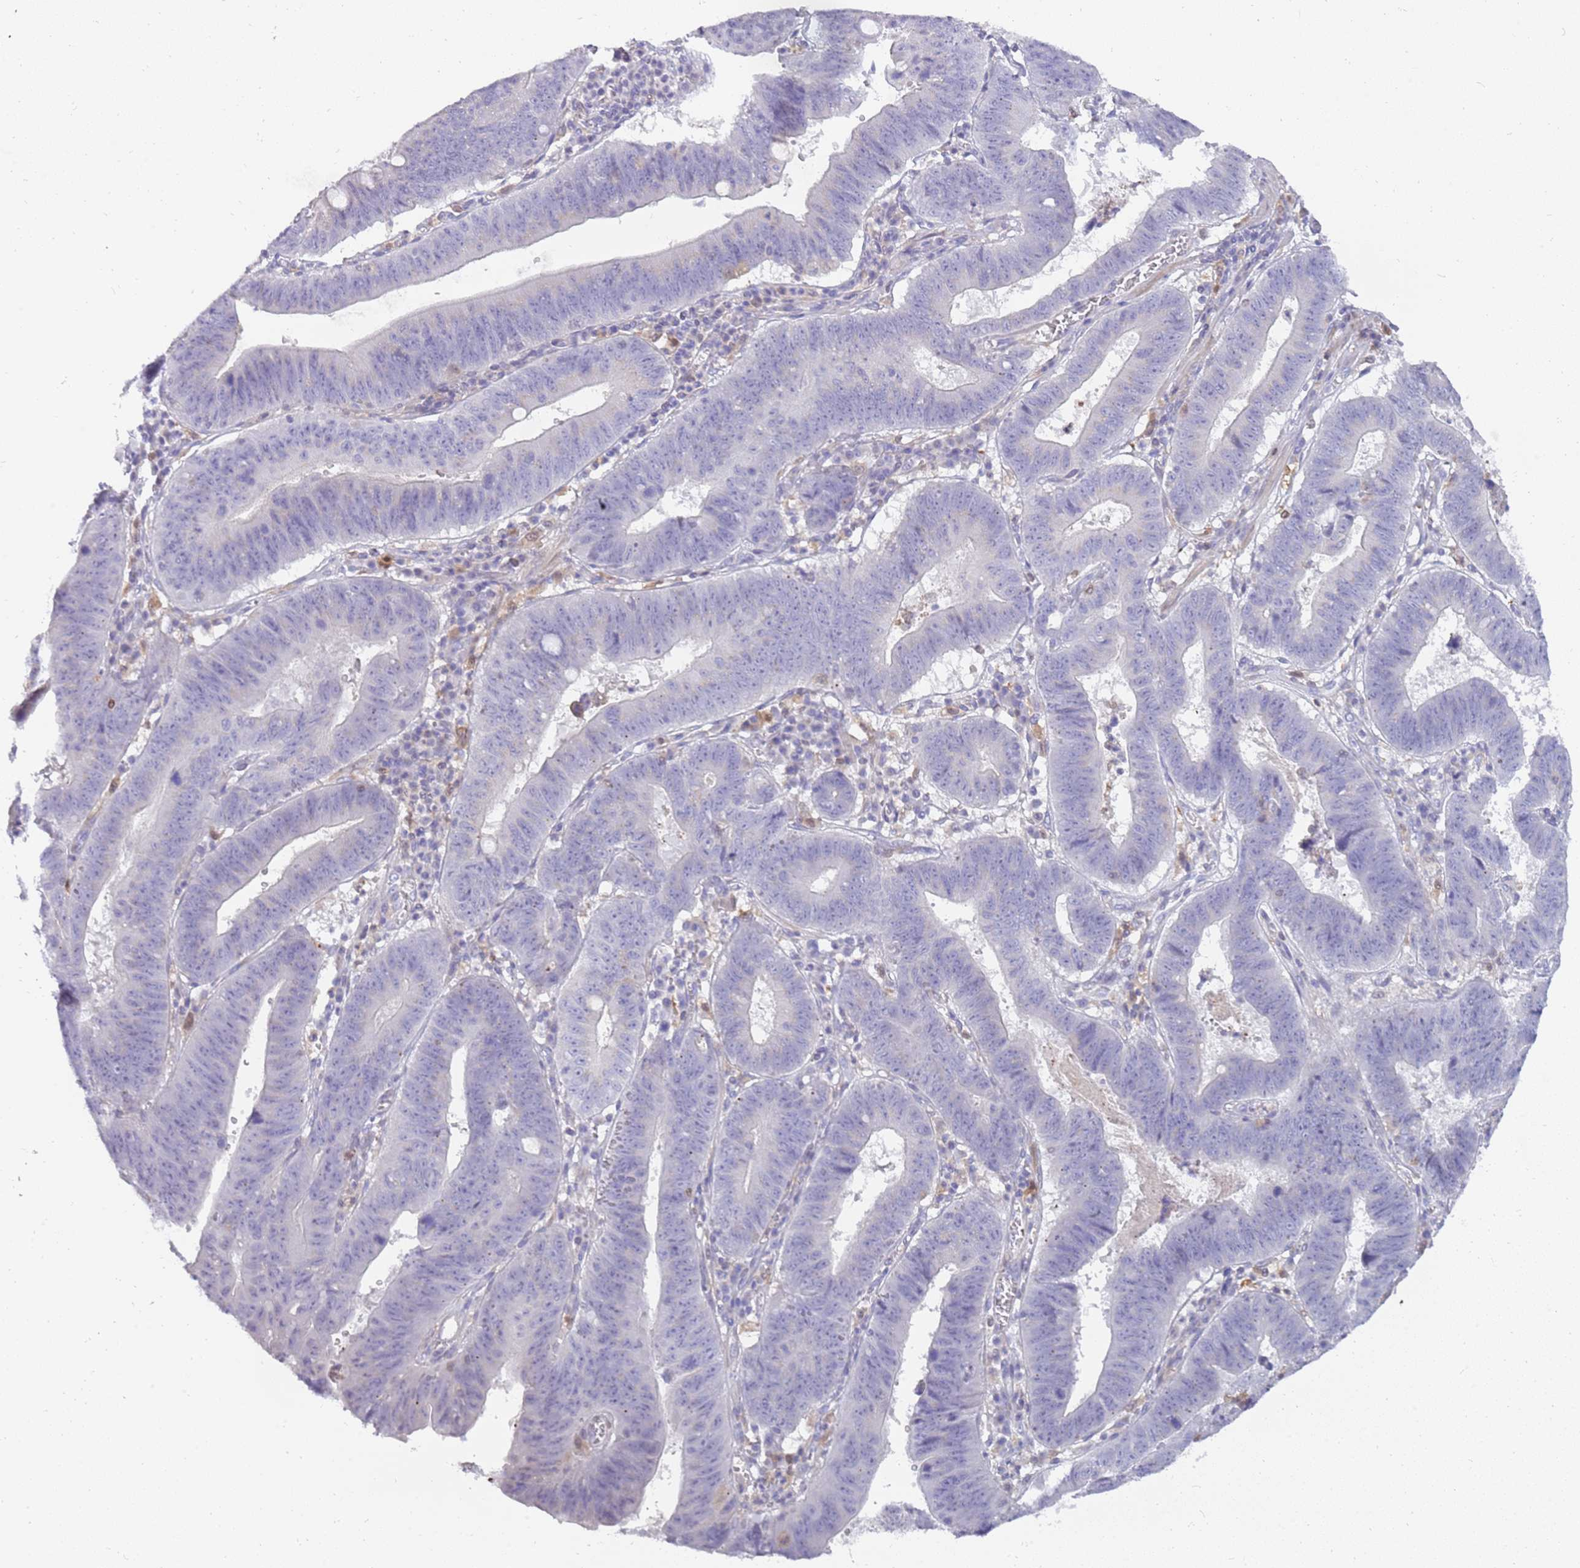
{"staining": {"intensity": "negative", "quantity": "none", "location": "none"}, "tissue": "stomach cancer", "cell_type": "Tumor cells", "image_type": "cancer", "snomed": [{"axis": "morphology", "description": "Adenocarcinoma, NOS"}, {"axis": "topography", "description": "Stomach"}], "caption": "Photomicrograph shows no protein staining in tumor cells of stomach adenocarcinoma tissue.", "gene": "DIPK1C", "patient": {"sex": "male", "age": 59}}